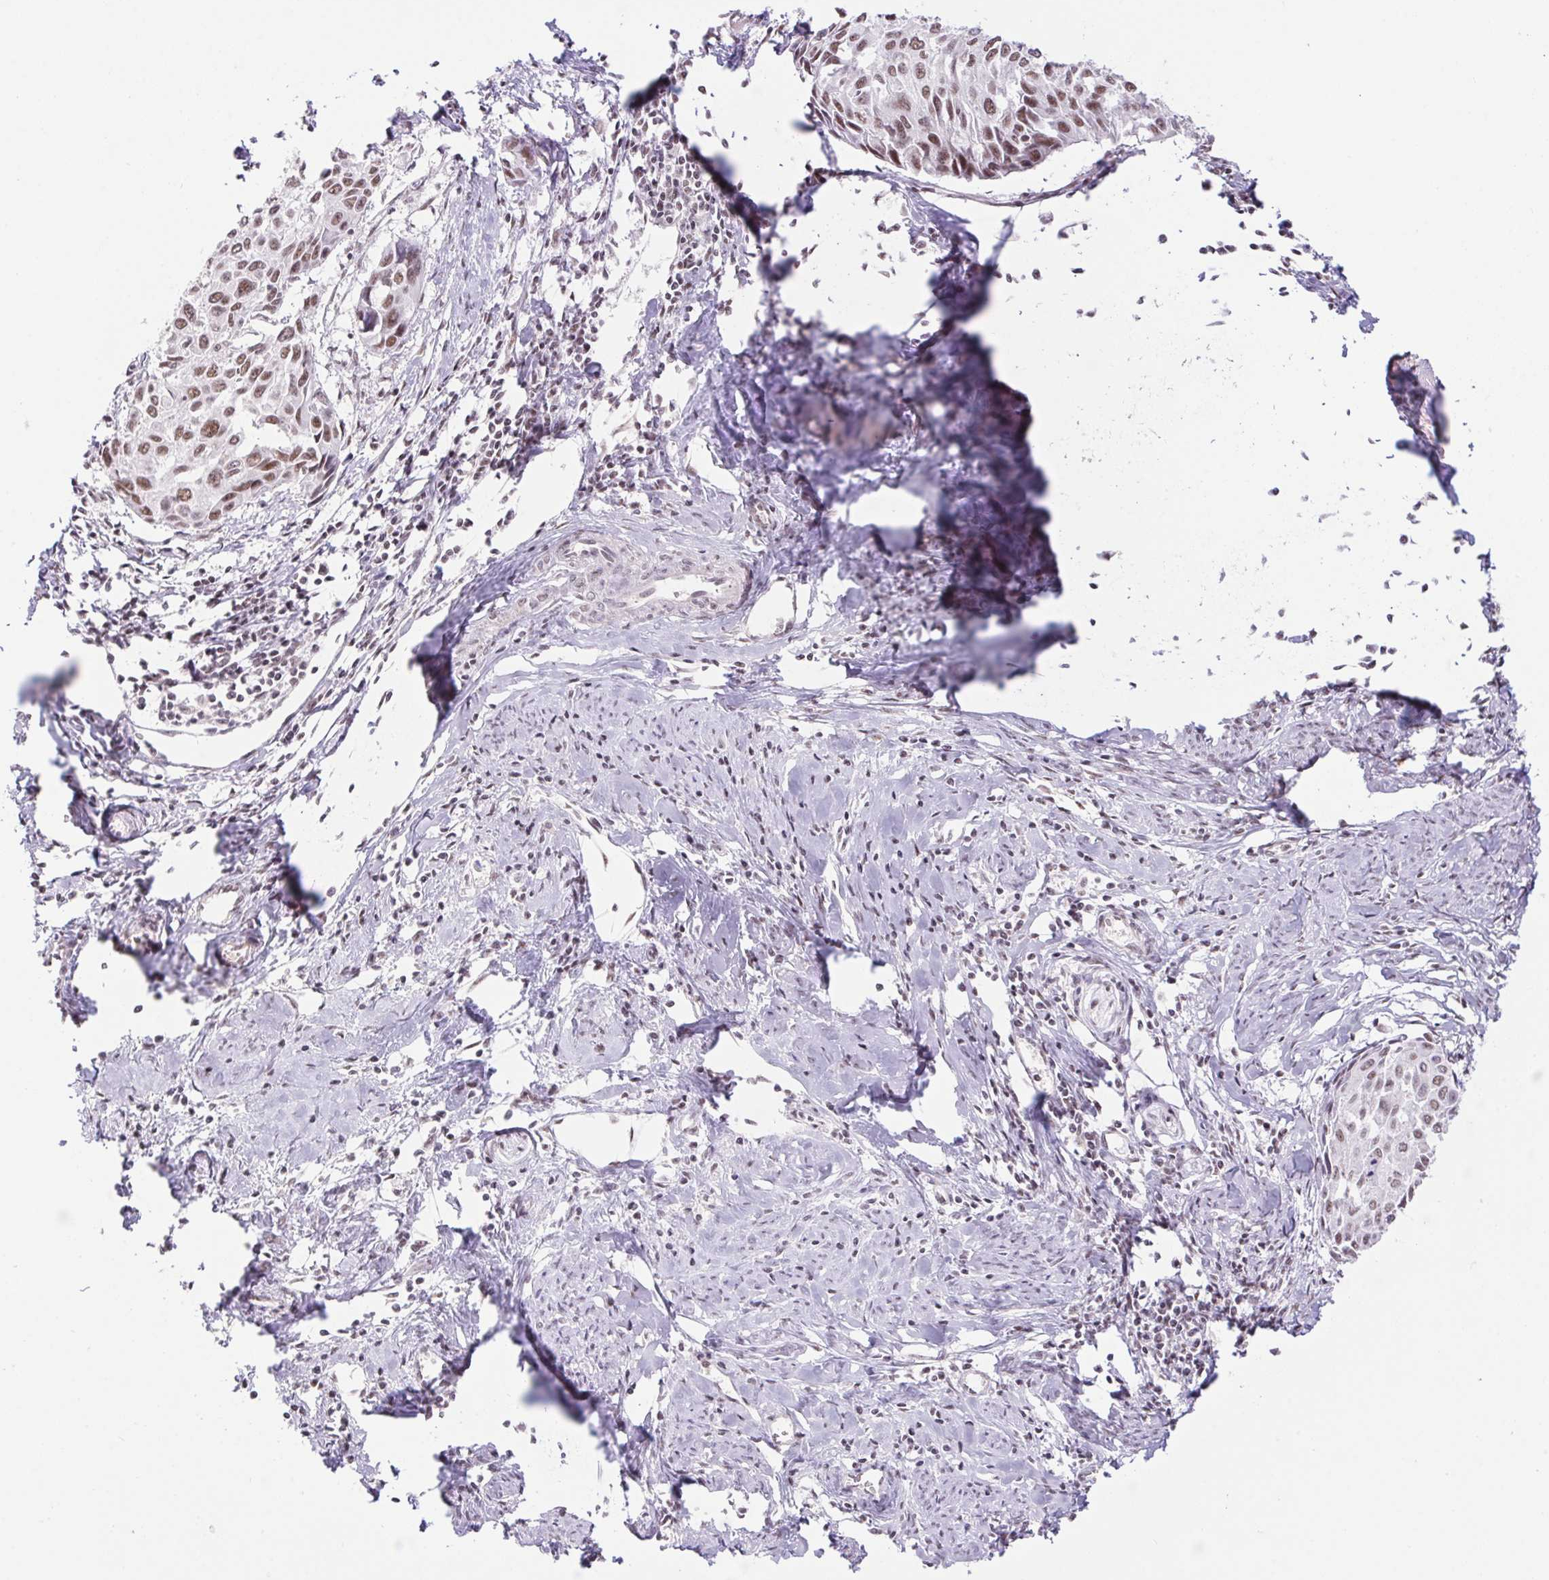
{"staining": {"intensity": "moderate", "quantity": ">75%", "location": "nuclear"}, "tissue": "cervical cancer", "cell_type": "Tumor cells", "image_type": "cancer", "snomed": [{"axis": "morphology", "description": "Squamous cell carcinoma, NOS"}, {"axis": "topography", "description": "Cervix"}], "caption": "Cervical cancer (squamous cell carcinoma) tissue displays moderate nuclear positivity in approximately >75% of tumor cells, visualized by immunohistochemistry.", "gene": "DDX17", "patient": {"sex": "female", "age": 50}}